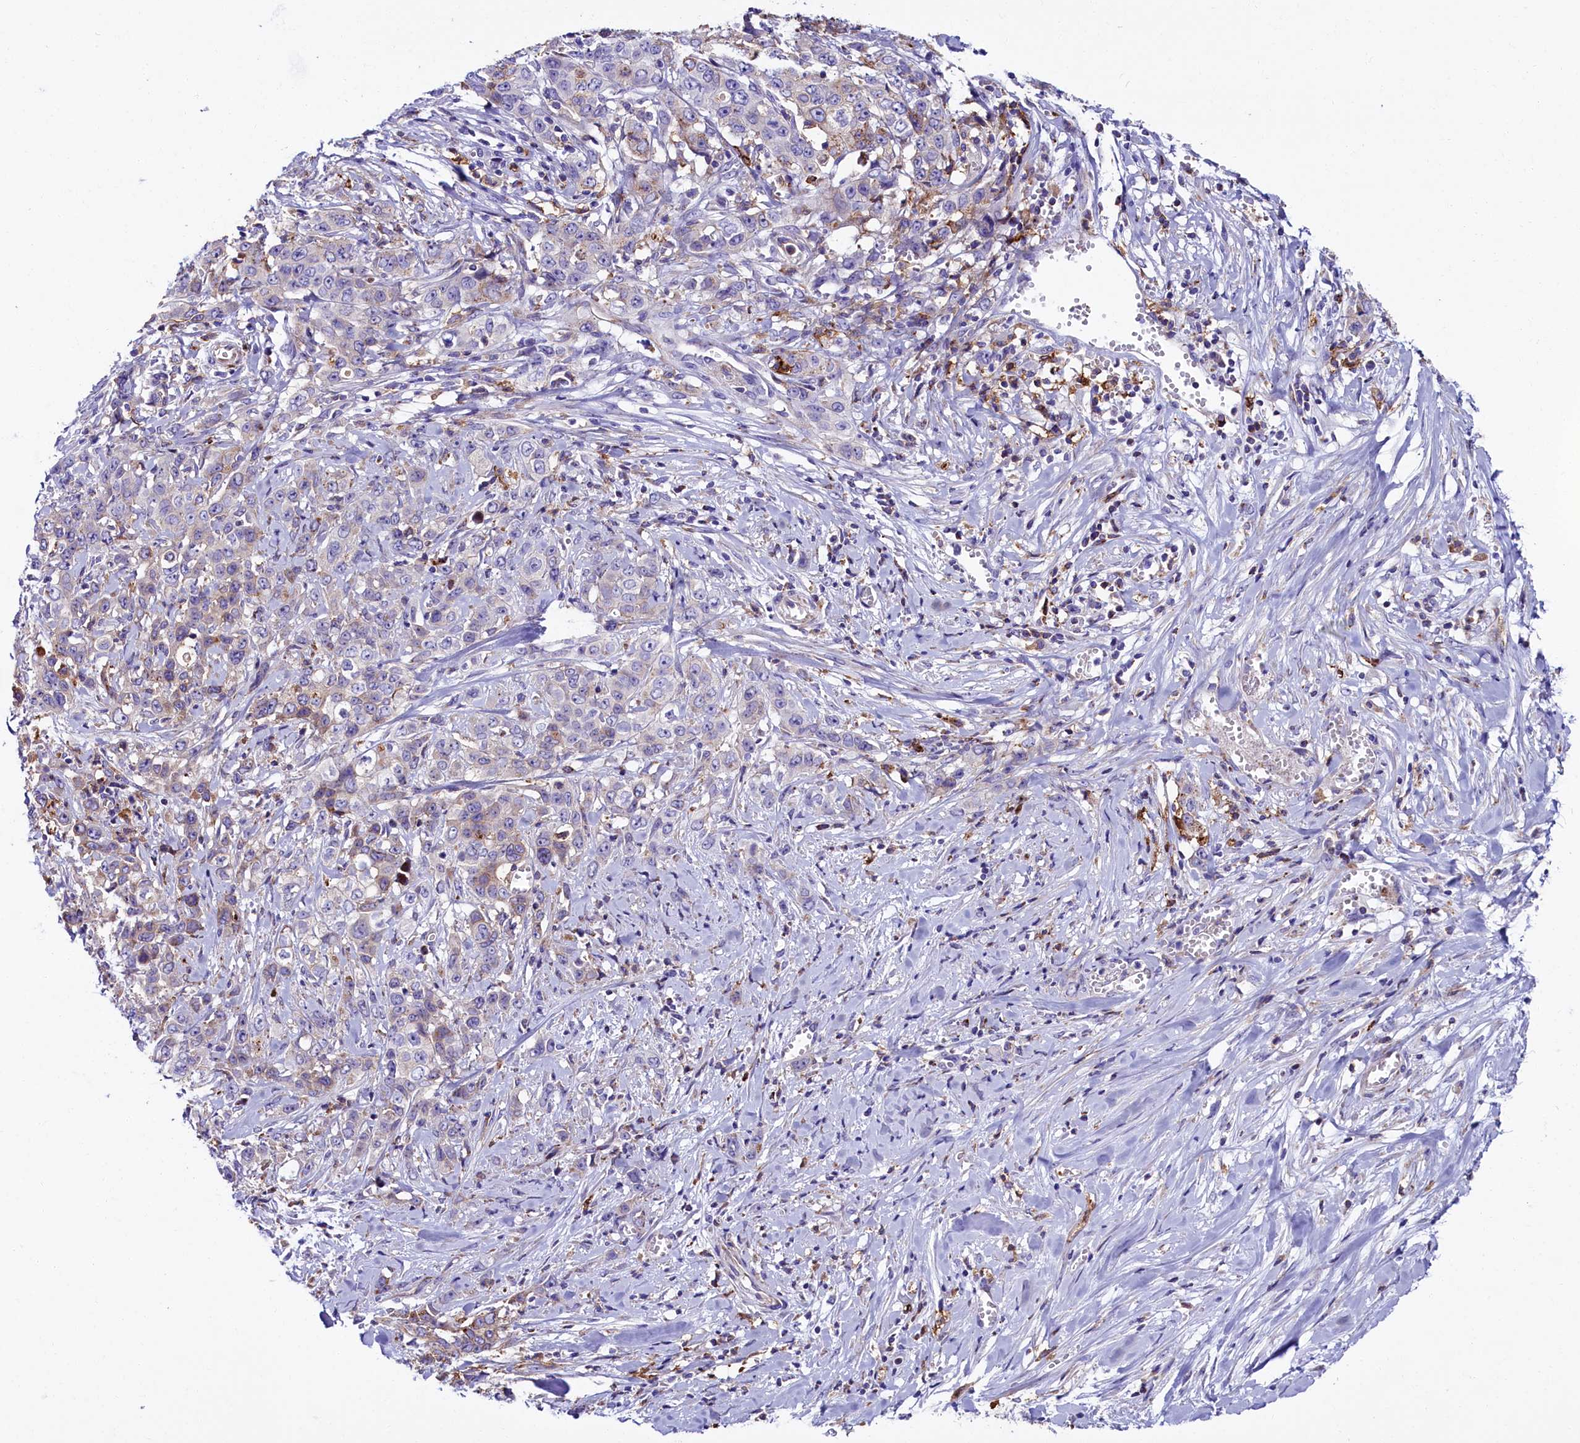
{"staining": {"intensity": "weak", "quantity": "<25%", "location": "cytoplasmic/membranous"}, "tissue": "stomach cancer", "cell_type": "Tumor cells", "image_type": "cancer", "snomed": [{"axis": "morphology", "description": "Adenocarcinoma, NOS"}, {"axis": "topography", "description": "Stomach, upper"}], "caption": "This is a image of immunohistochemistry staining of stomach cancer, which shows no positivity in tumor cells.", "gene": "IL20RA", "patient": {"sex": "male", "age": 62}}